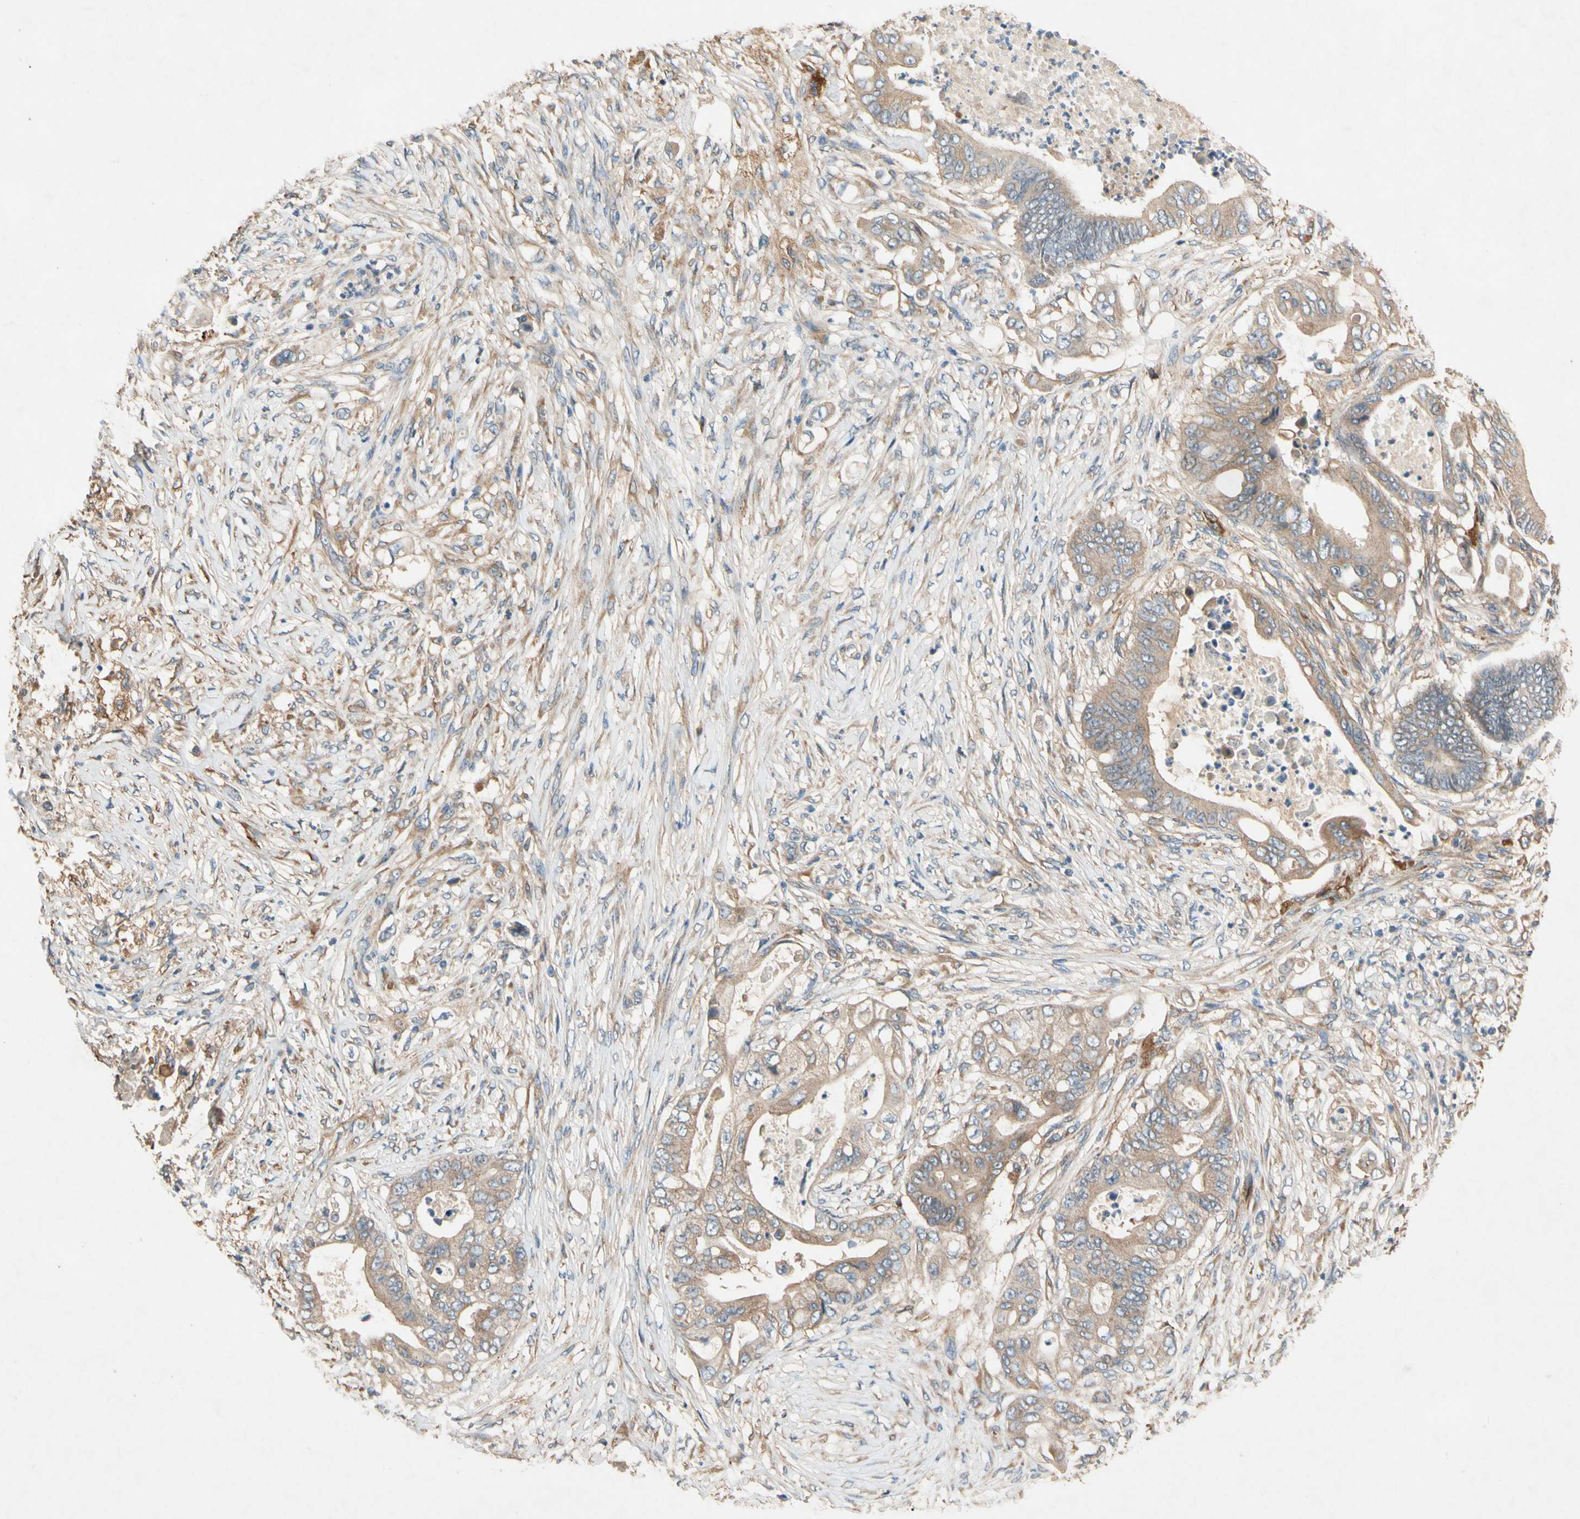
{"staining": {"intensity": "moderate", "quantity": "25%-75%", "location": "cytoplasmic/membranous"}, "tissue": "stomach cancer", "cell_type": "Tumor cells", "image_type": "cancer", "snomed": [{"axis": "morphology", "description": "Adenocarcinoma, NOS"}, {"axis": "topography", "description": "Stomach"}], "caption": "Stomach adenocarcinoma was stained to show a protein in brown. There is medium levels of moderate cytoplasmic/membranous expression in approximately 25%-75% of tumor cells. Using DAB (brown) and hematoxylin (blue) stains, captured at high magnification using brightfield microscopy.", "gene": "USP46", "patient": {"sex": "female", "age": 73}}